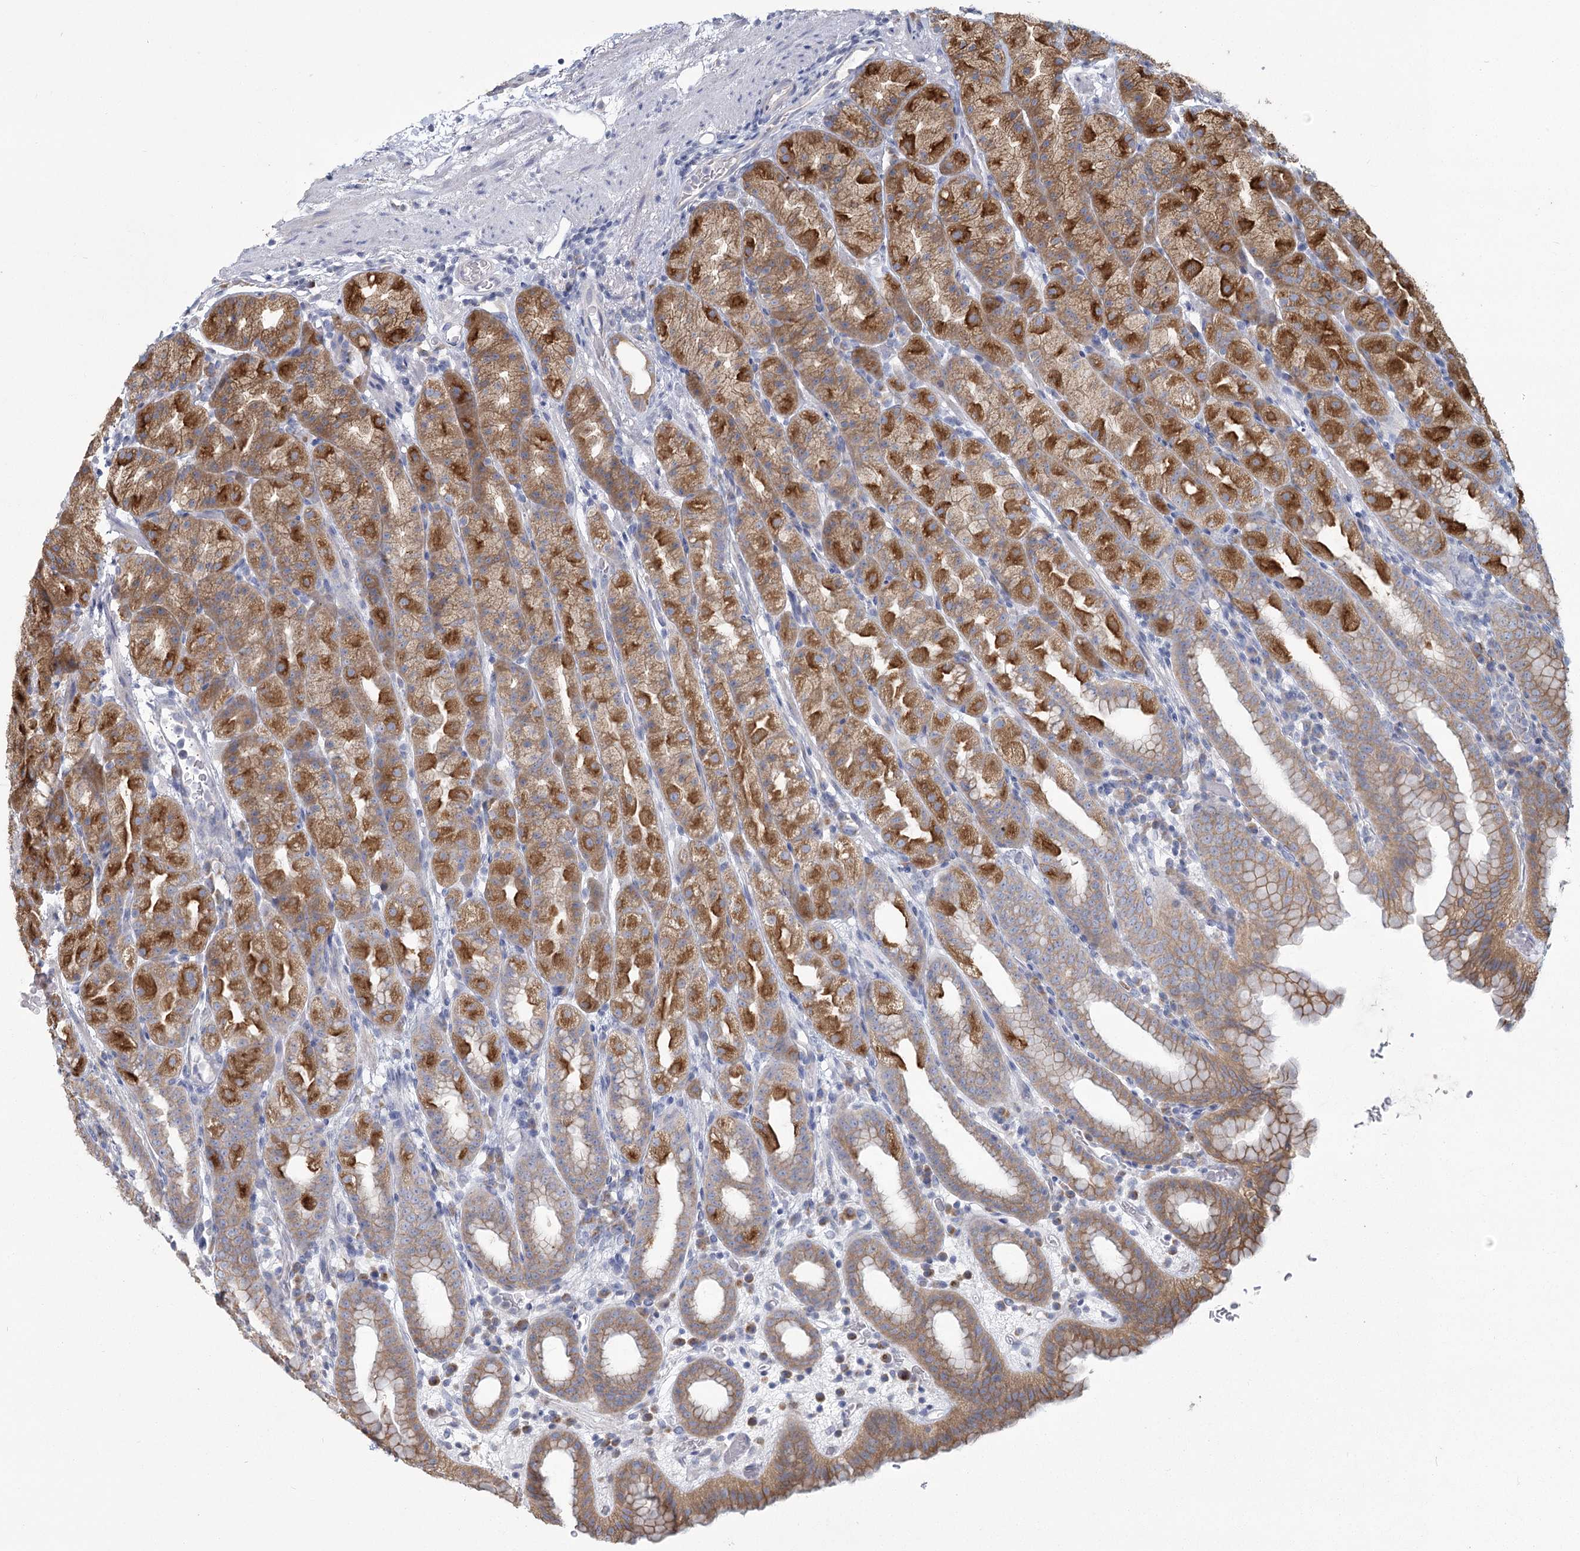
{"staining": {"intensity": "strong", "quantity": ">75%", "location": "cytoplasmic/membranous"}, "tissue": "stomach", "cell_type": "Glandular cells", "image_type": "normal", "snomed": [{"axis": "morphology", "description": "Normal tissue, NOS"}, {"axis": "topography", "description": "Stomach, upper"}], "caption": "Immunohistochemistry micrograph of benign stomach stained for a protein (brown), which shows high levels of strong cytoplasmic/membranous expression in approximately >75% of glandular cells.", "gene": "CNTLN", "patient": {"sex": "male", "age": 68}}